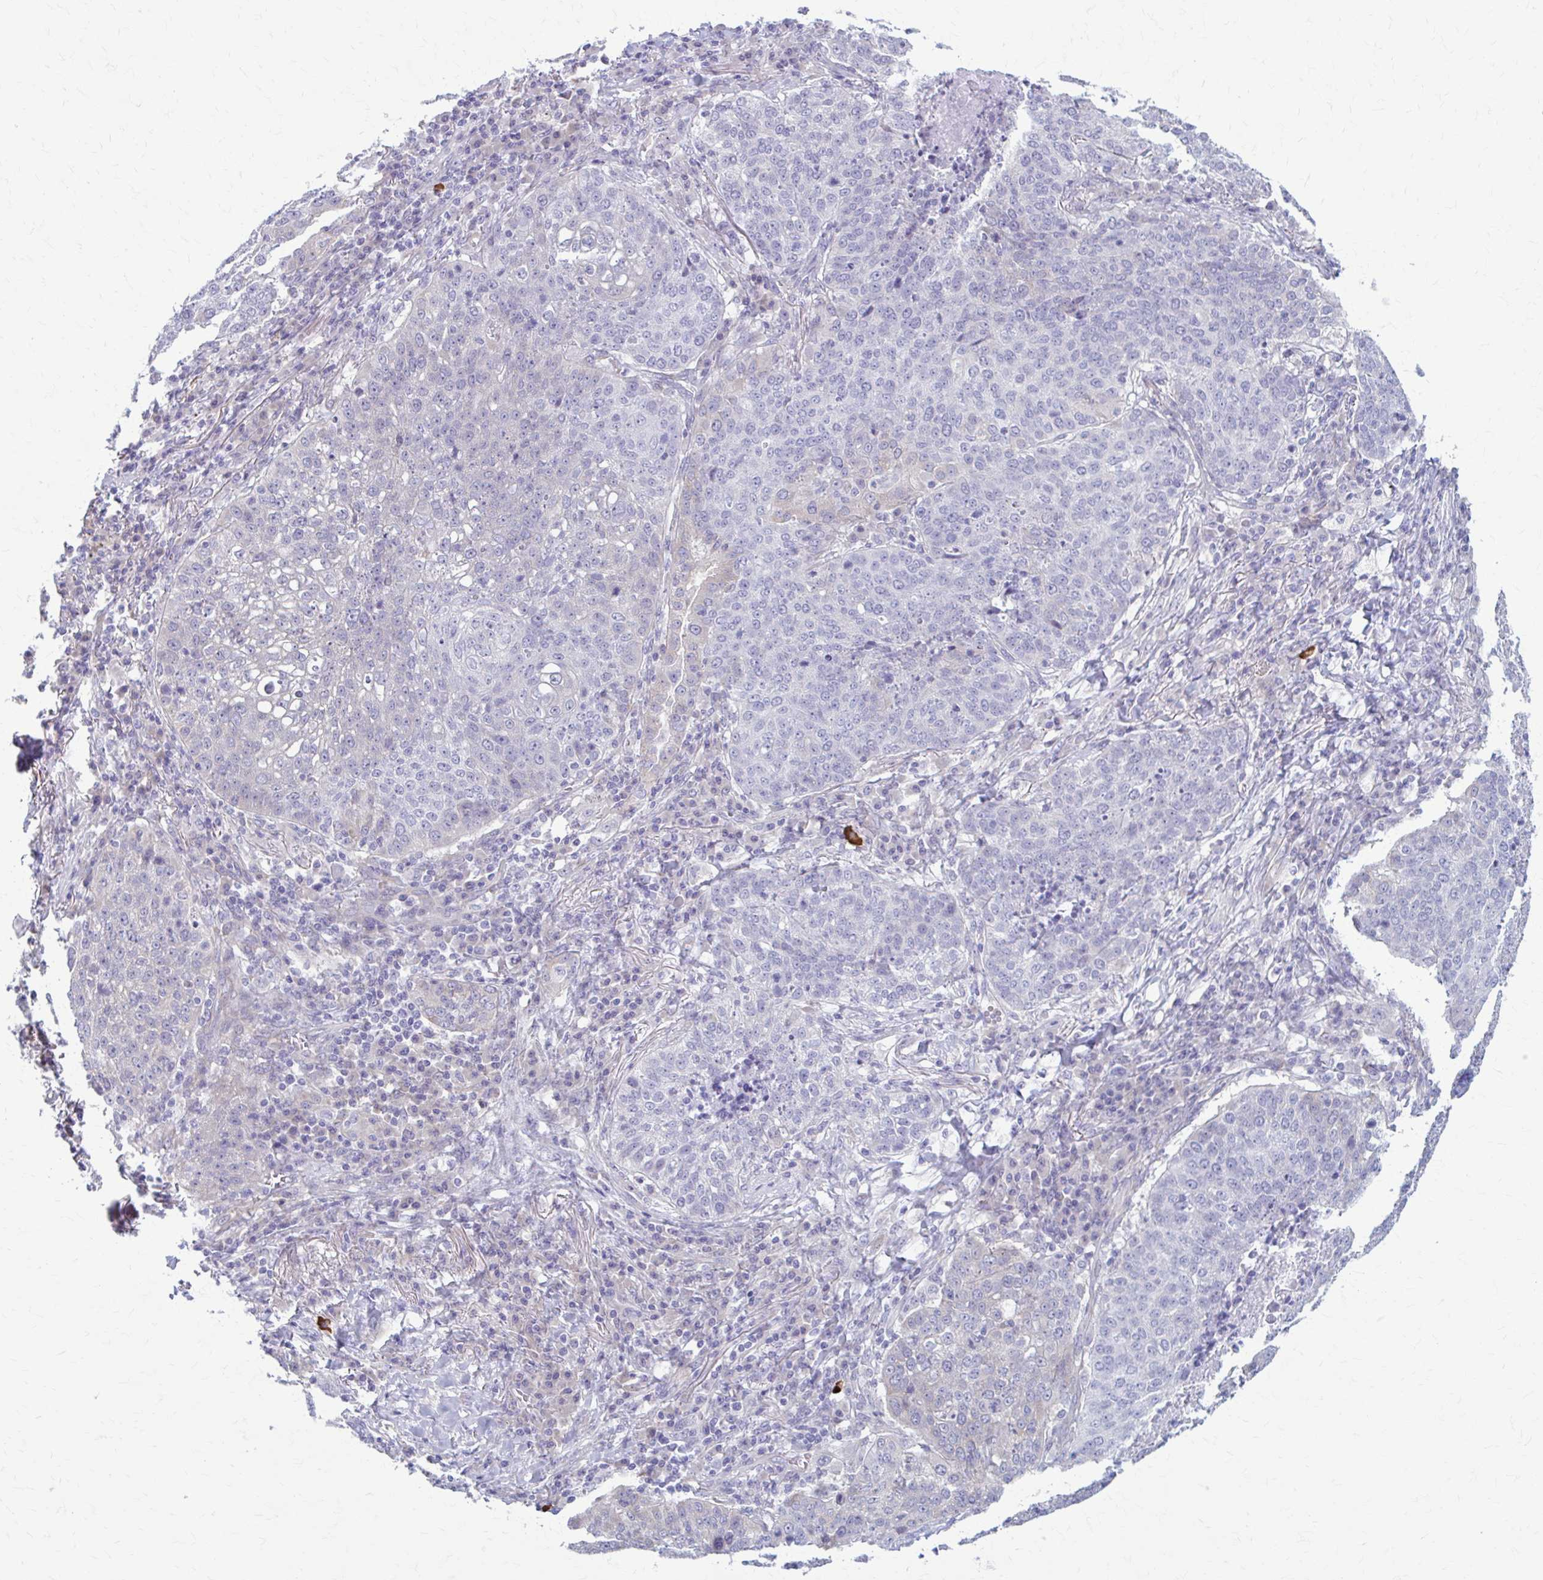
{"staining": {"intensity": "negative", "quantity": "none", "location": "none"}, "tissue": "lung cancer", "cell_type": "Tumor cells", "image_type": "cancer", "snomed": [{"axis": "morphology", "description": "Squamous cell carcinoma, NOS"}, {"axis": "topography", "description": "Lung"}], "caption": "Micrograph shows no protein staining in tumor cells of lung cancer tissue.", "gene": "PRKRA", "patient": {"sex": "male", "age": 63}}